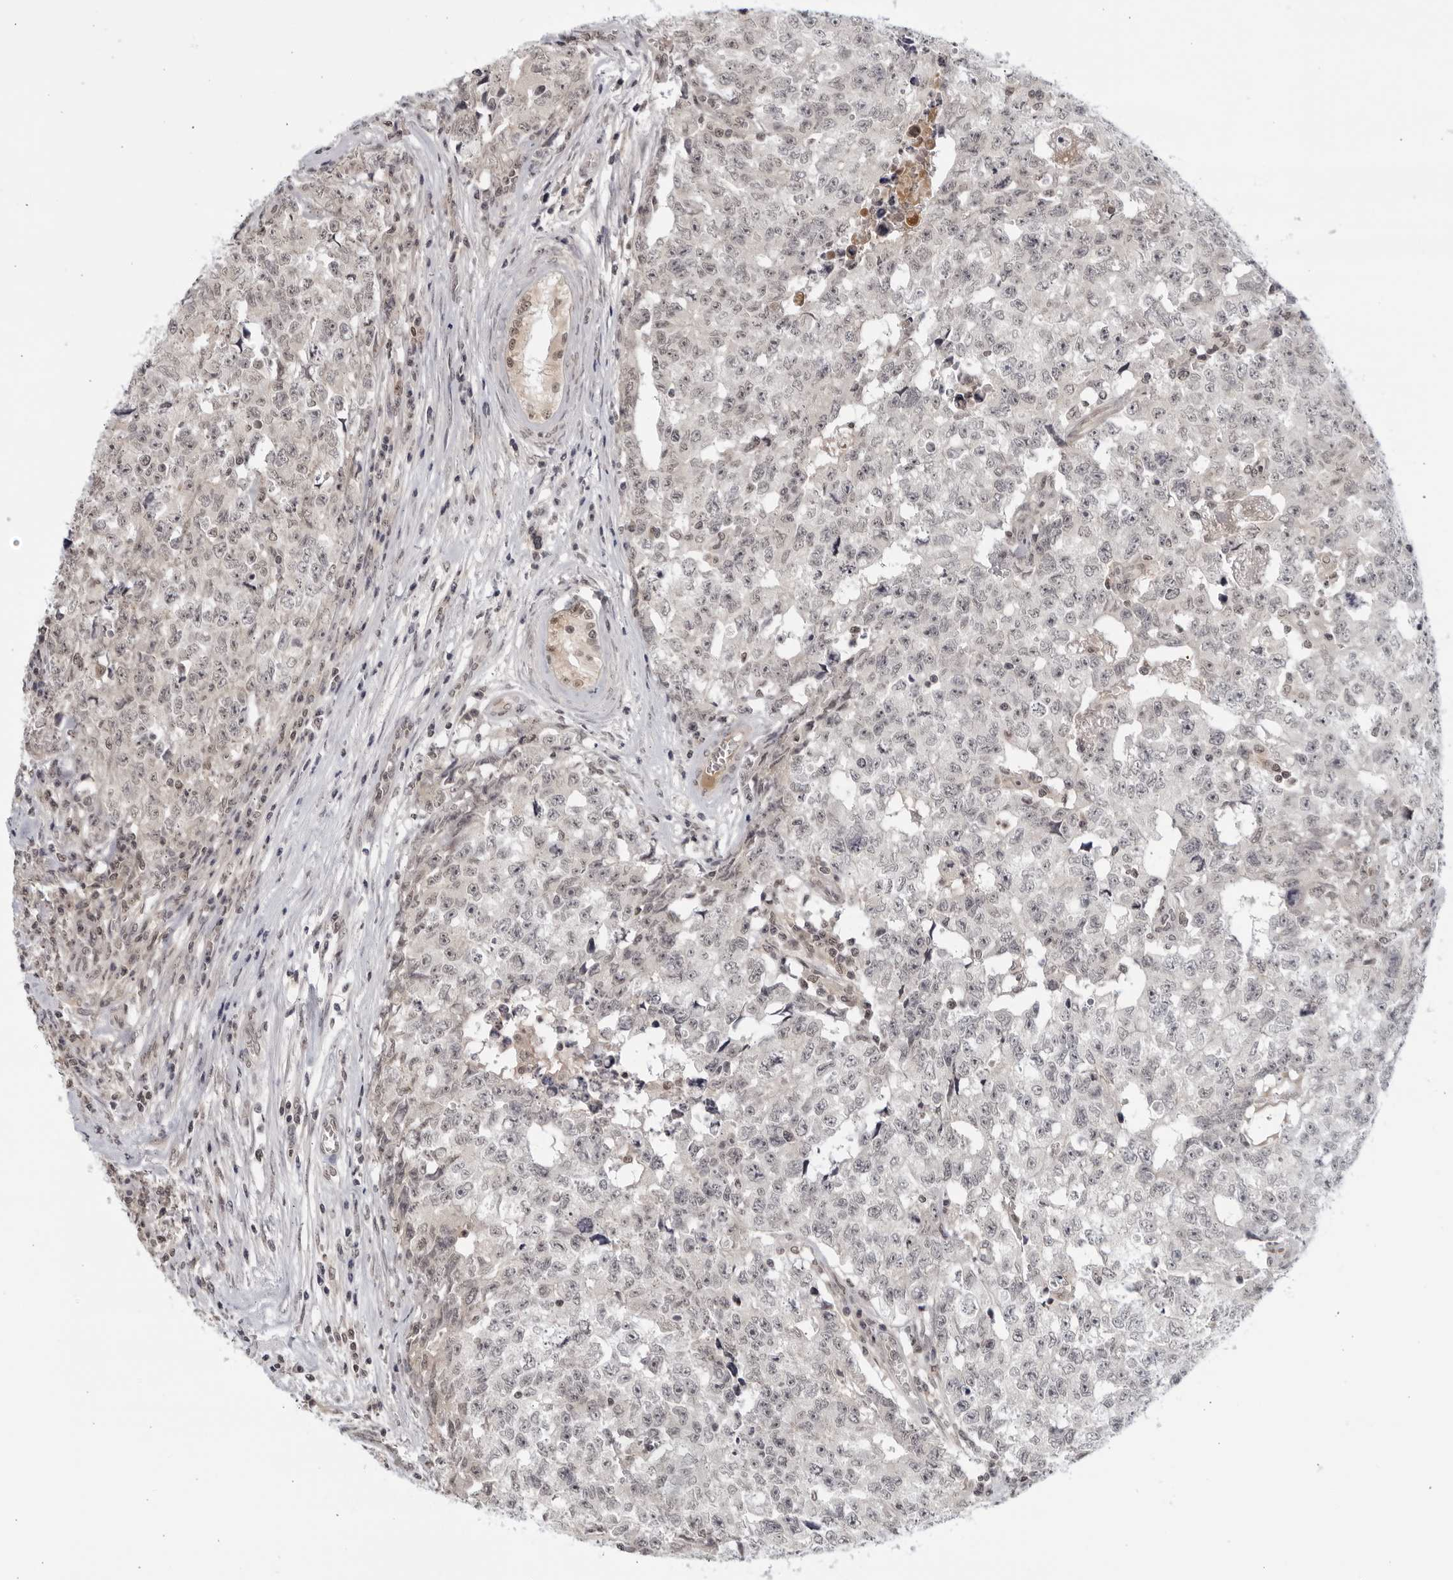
{"staining": {"intensity": "weak", "quantity": "<25%", "location": "nuclear"}, "tissue": "testis cancer", "cell_type": "Tumor cells", "image_type": "cancer", "snomed": [{"axis": "morphology", "description": "Carcinoma, Embryonal, NOS"}, {"axis": "topography", "description": "Testis"}], "caption": "High power microscopy micrograph of an IHC micrograph of testis embryonal carcinoma, revealing no significant expression in tumor cells.", "gene": "CC2D1B", "patient": {"sex": "male", "age": 28}}